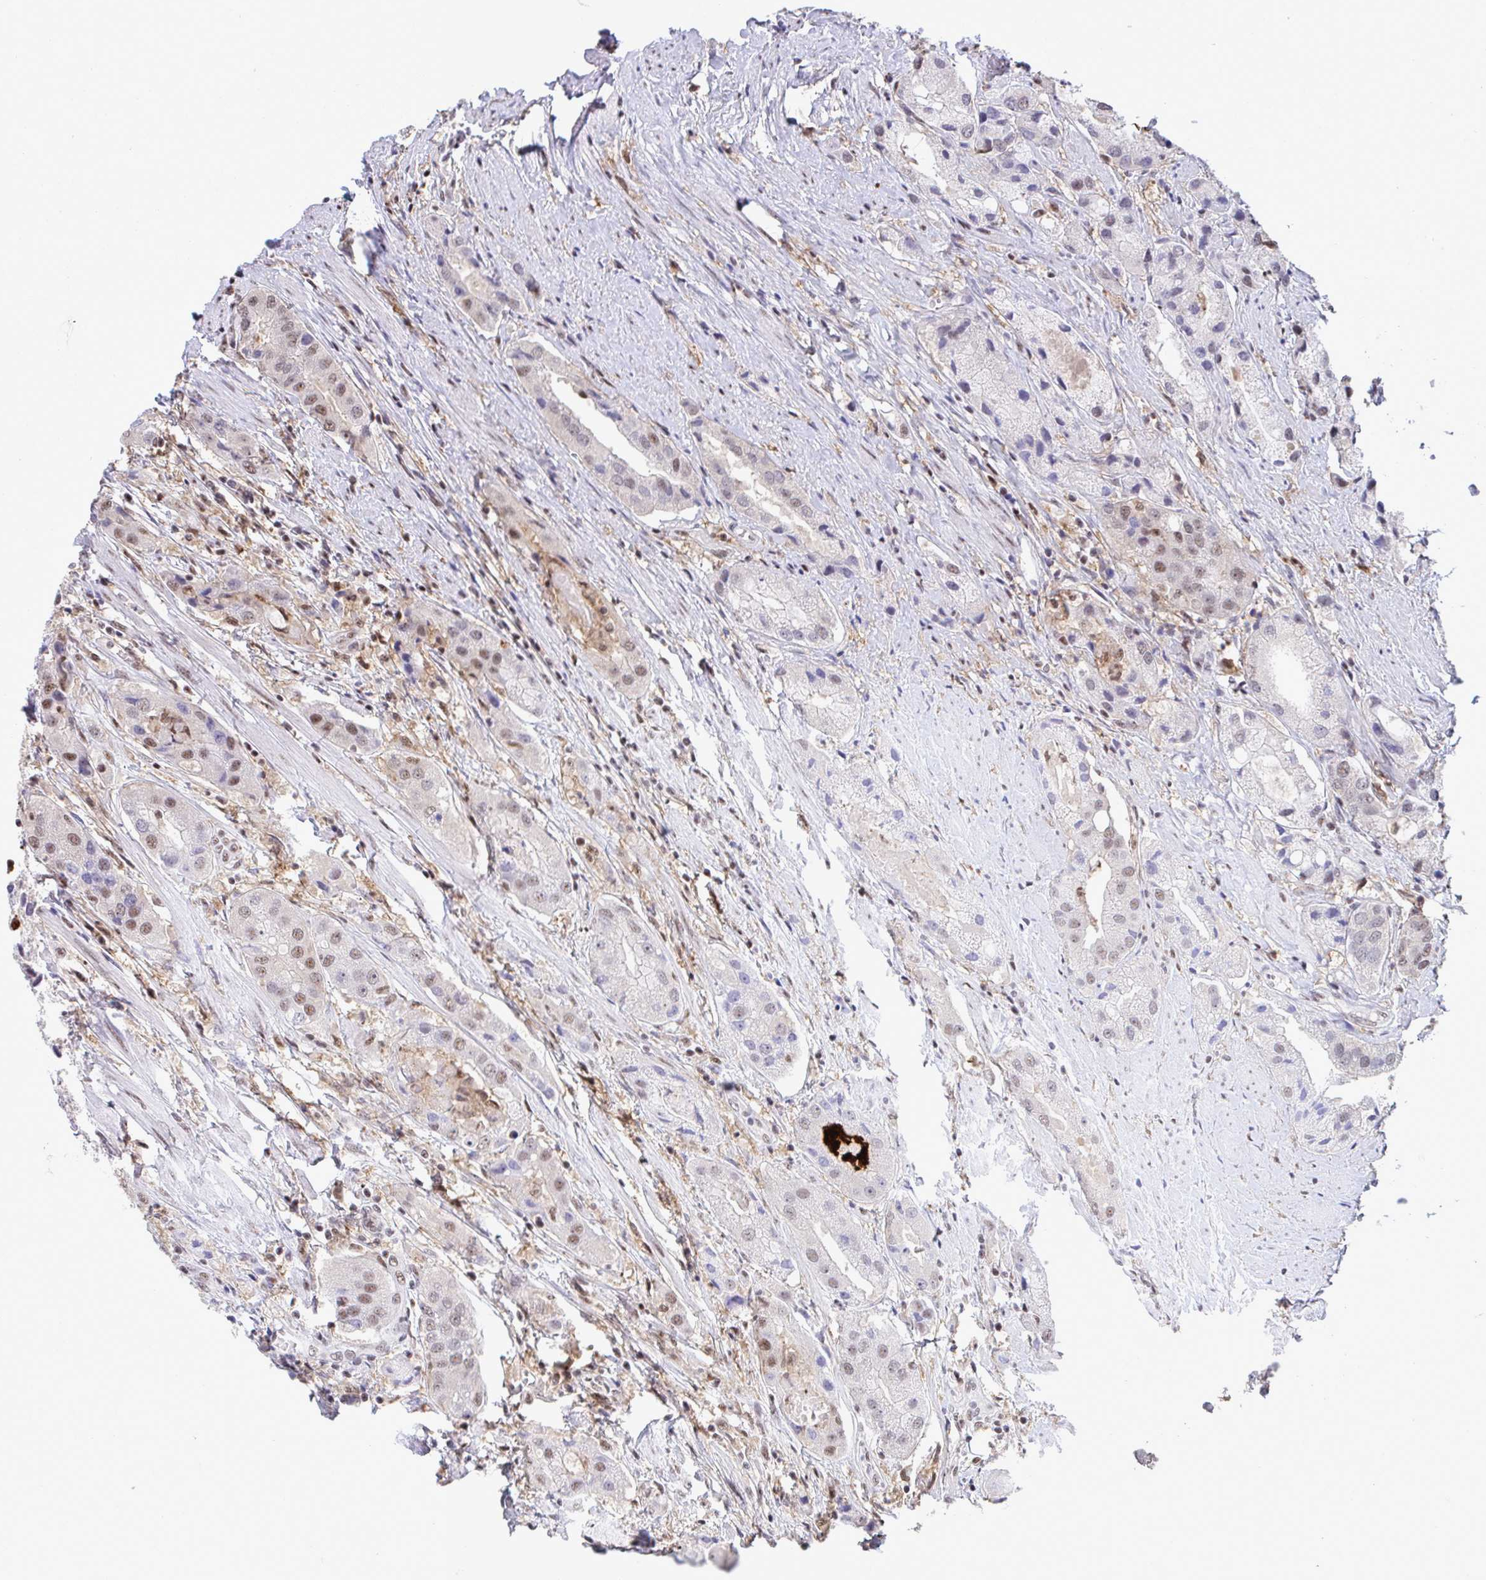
{"staining": {"intensity": "moderate", "quantity": ">75%", "location": "nuclear"}, "tissue": "prostate cancer", "cell_type": "Tumor cells", "image_type": "cancer", "snomed": [{"axis": "morphology", "description": "Adenocarcinoma, Low grade"}, {"axis": "topography", "description": "Prostate"}], "caption": "Protein staining shows moderate nuclear positivity in approximately >75% of tumor cells in prostate cancer. The protein of interest is shown in brown color, while the nuclei are stained blue.", "gene": "OR6K3", "patient": {"sex": "male", "age": 69}}